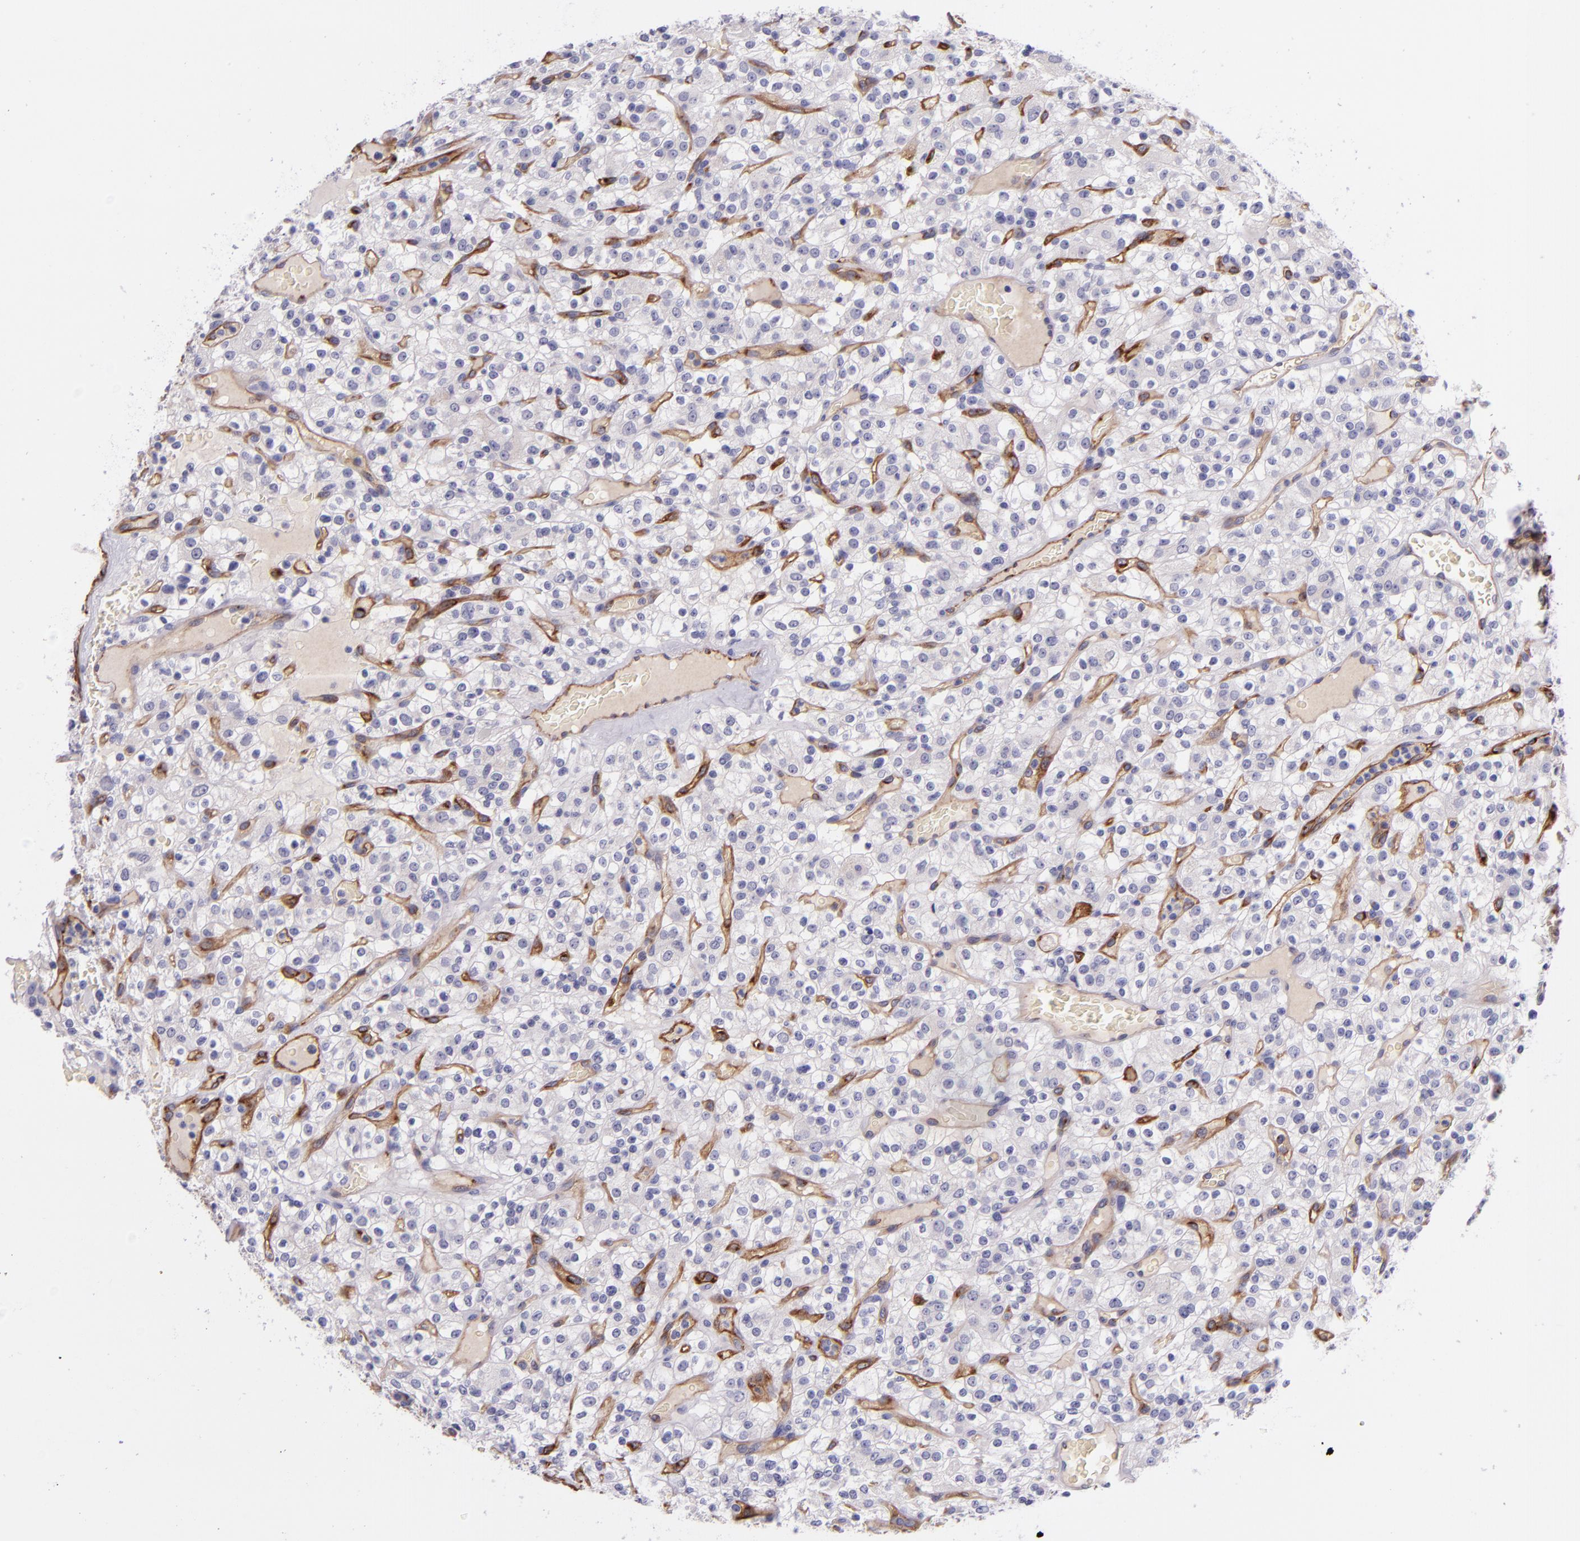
{"staining": {"intensity": "negative", "quantity": "none", "location": "none"}, "tissue": "renal cancer", "cell_type": "Tumor cells", "image_type": "cancer", "snomed": [{"axis": "morphology", "description": "Normal tissue, NOS"}, {"axis": "morphology", "description": "Adenocarcinoma, NOS"}, {"axis": "topography", "description": "Kidney"}], "caption": "The histopathology image shows no significant positivity in tumor cells of renal adenocarcinoma.", "gene": "NOS3", "patient": {"sex": "female", "age": 72}}